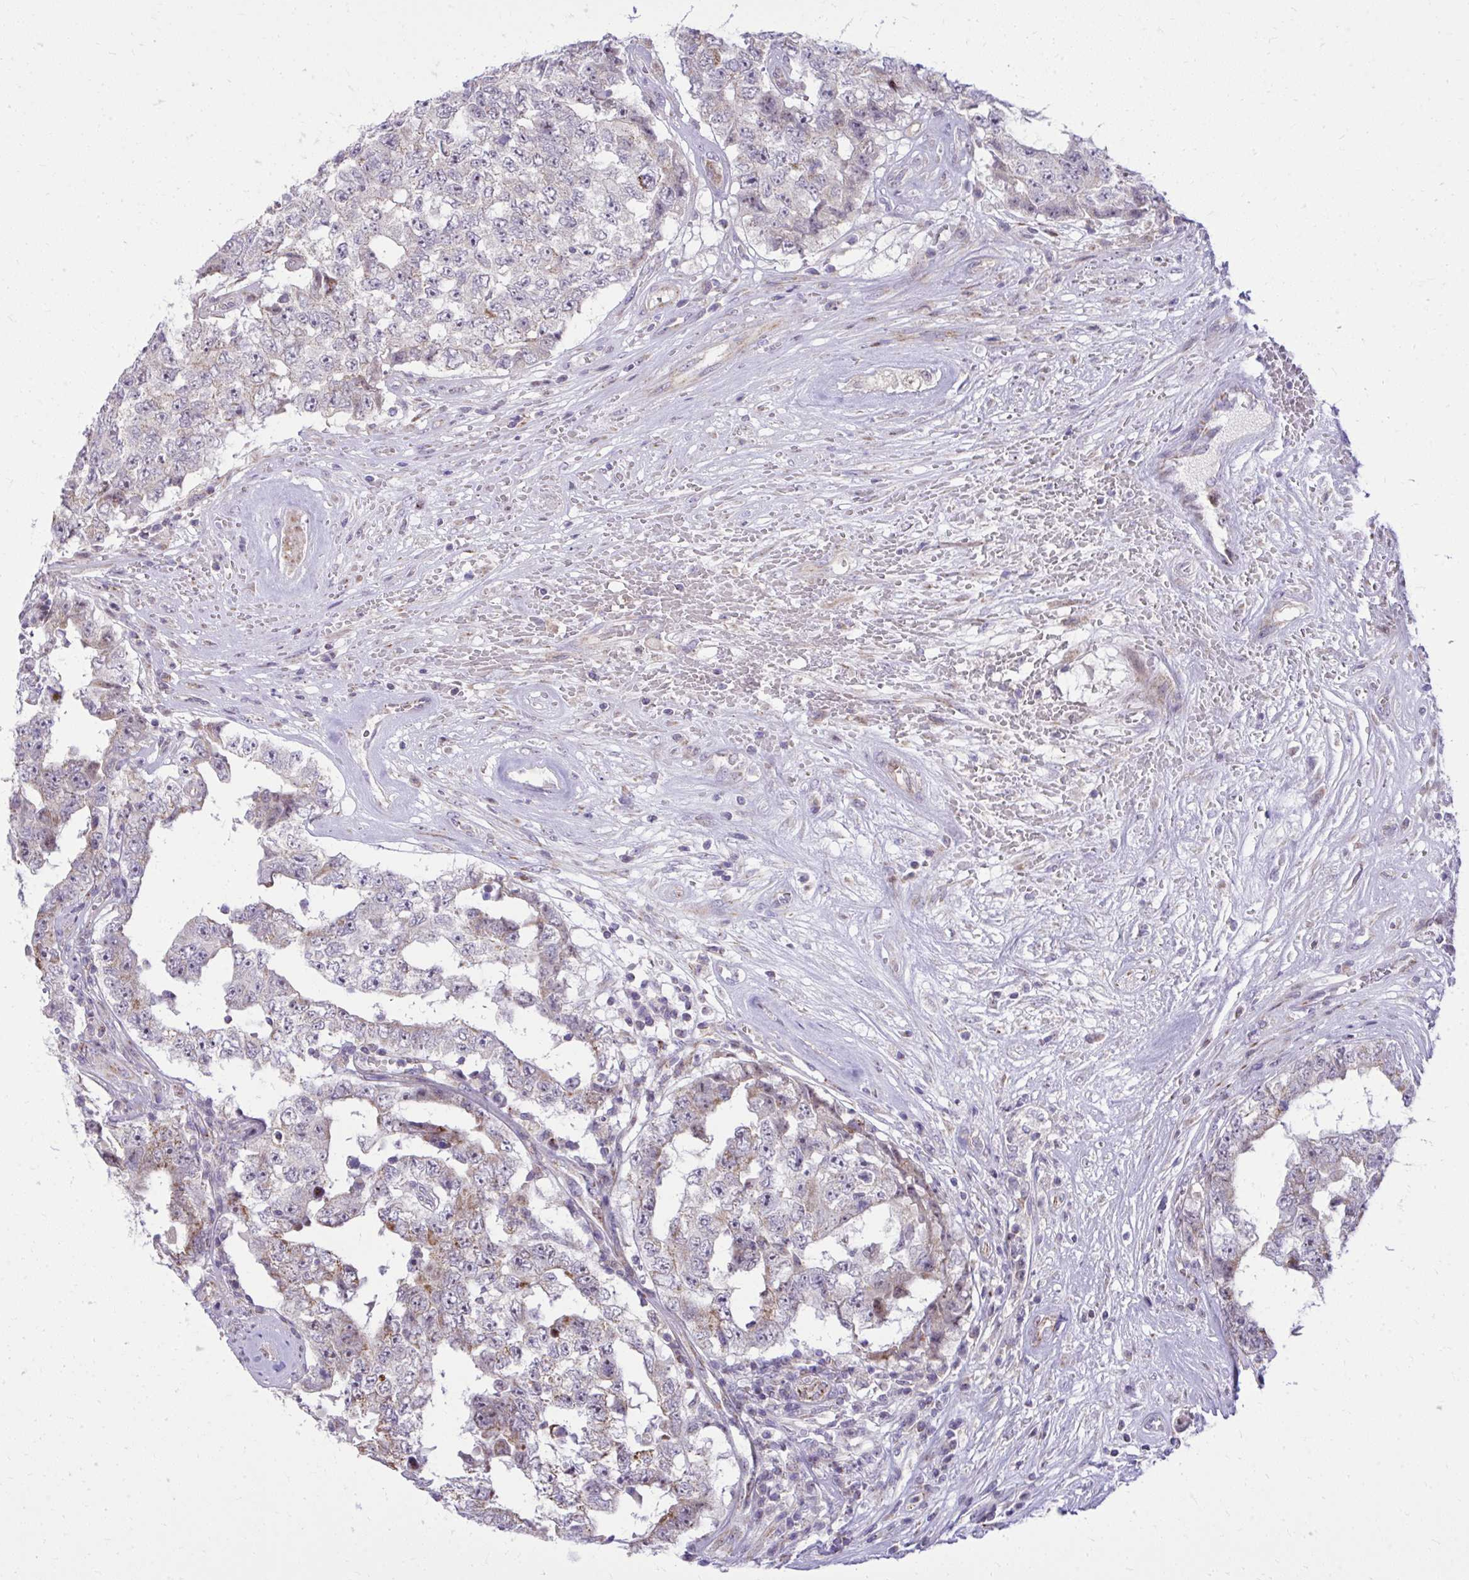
{"staining": {"intensity": "negative", "quantity": "none", "location": "none"}, "tissue": "testis cancer", "cell_type": "Tumor cells", "image_type": "cancer", "snomed": [{"axis": "morphology", "description": "Normal tissue, NOS"}, {"axis": "morphology", "description": "Carcinoma, Embryonal, NOS"}, {"axis": "topography", "description": "Testis"}, {"axis": "topography", "description": "Epididymis"}], "caption": "This is an IHC image of testis embryonal carcinoma. There is no staining in tumor cells.", "gene": "GPRIN3", "patient": {"sex": "male", "age": 25}}